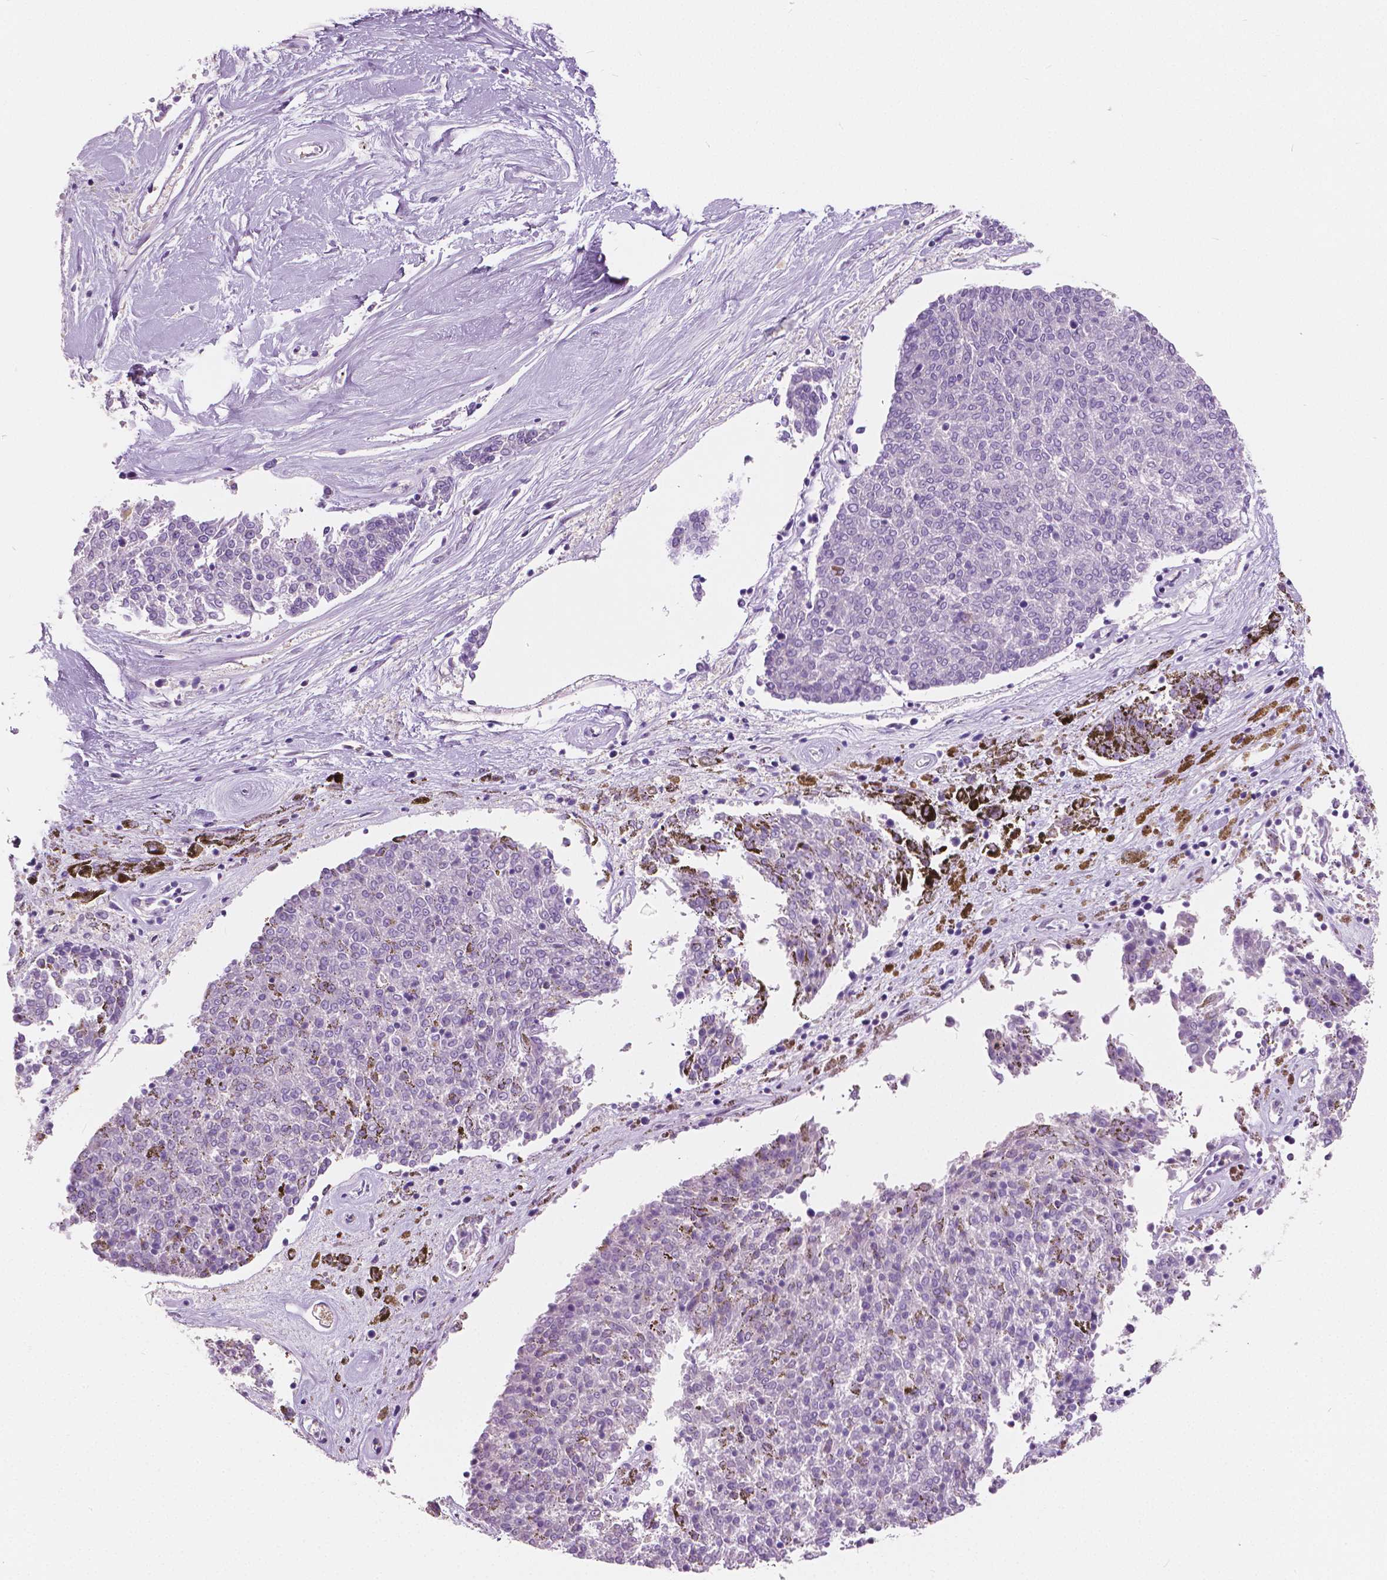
{"staining": {"intensity": "negative", "quantity": "none", "location": "none"}, "tissue": "melanoma", "cell_type": "Tumor cells", "image_type": "cancer", "snomed": [{"axis": "morphology", "description": "Malignant melanoma, NOS"}, {"axis": "topography", "description": "Skin"}], "caption": "DAB immunohistochemical staining of human melanoma shows no significant positivity in tumor cells.", "gene": "TKFC", "patient": {"sex": "female", "age": 72}}